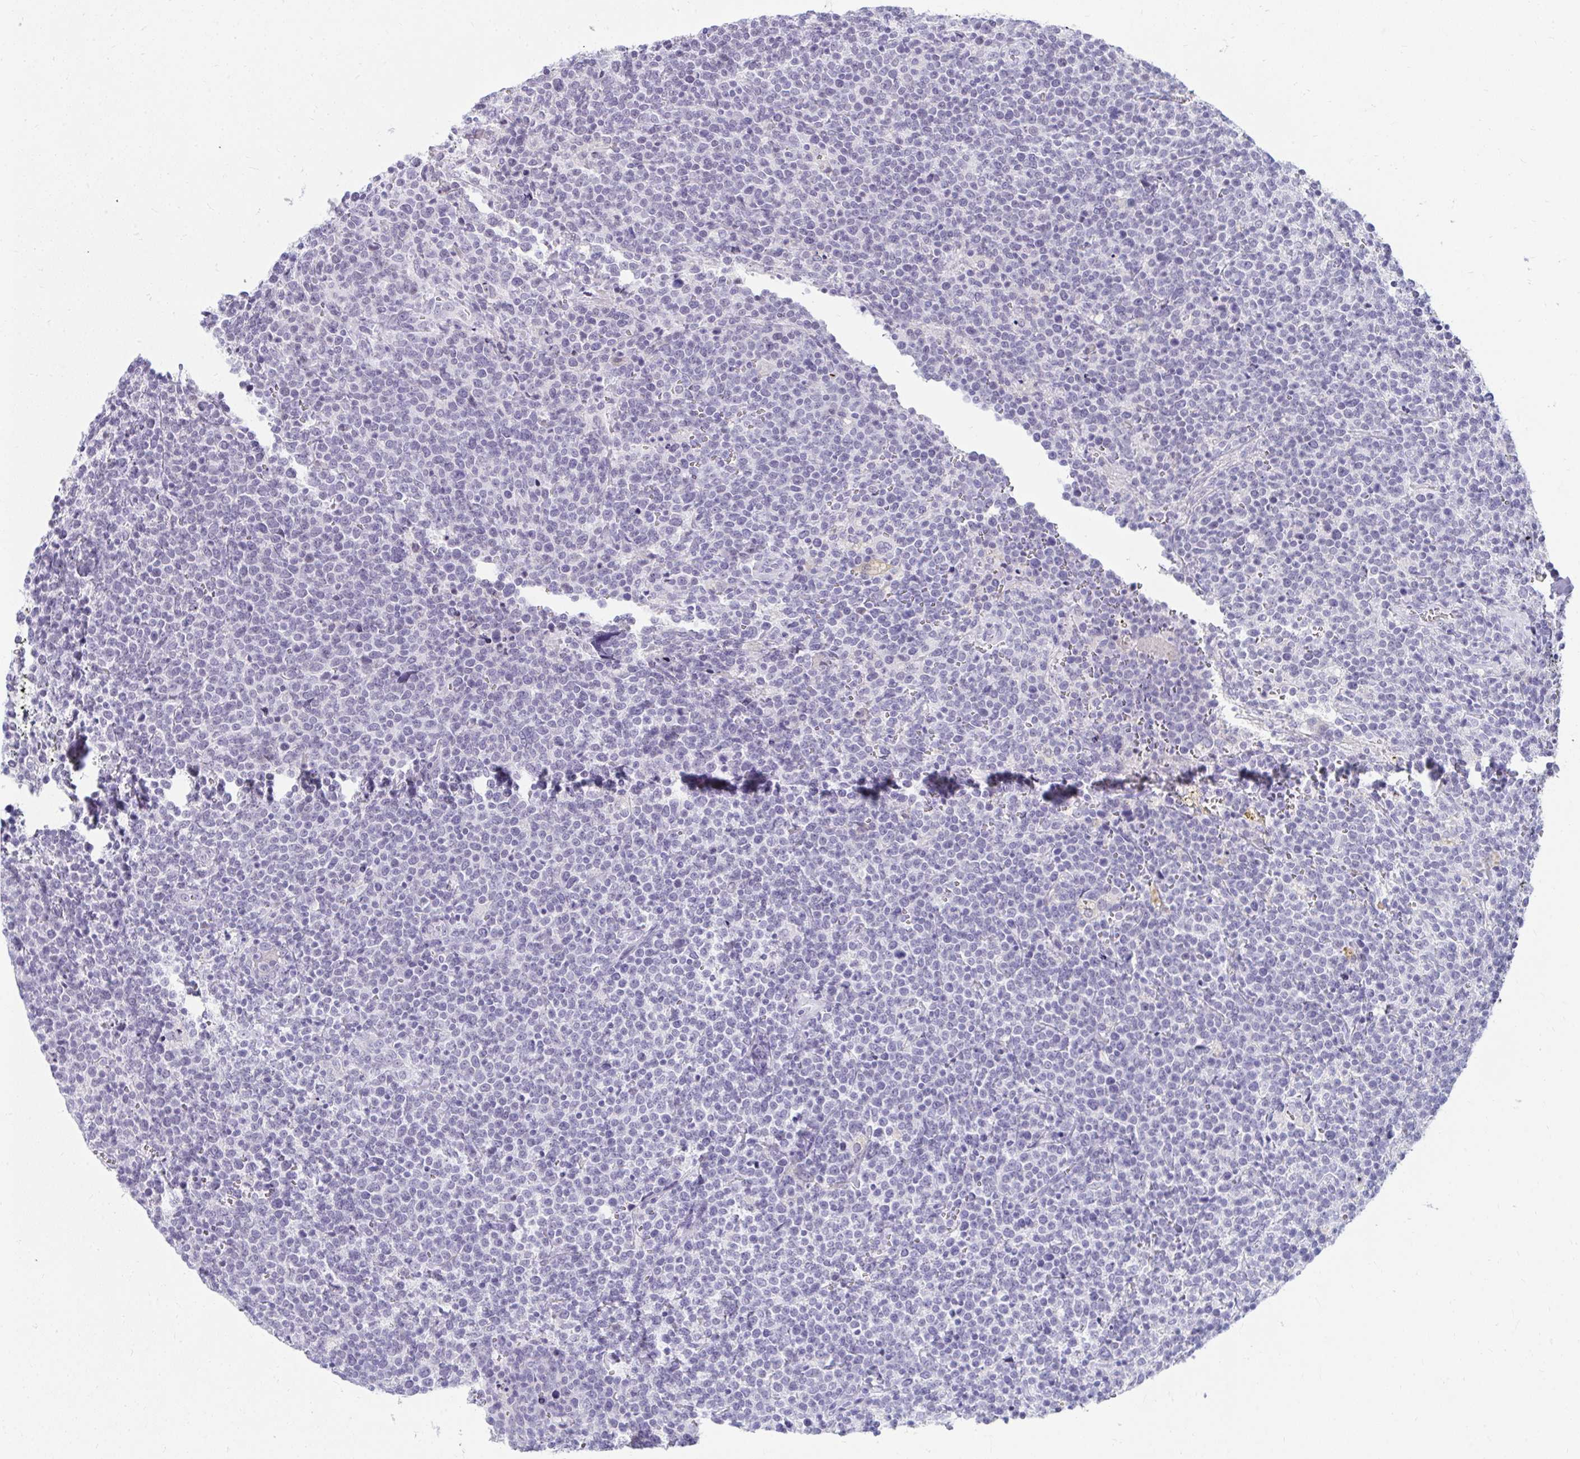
{"staining": {"intensity": "negative", "quantity": "none", "location": "none"}, "tissue": "lymphoma", "cell_type": "Tumor cells", "image_type": "cancer", "snomed": [{"axis": "morphology", "description": "Malignant lymphoma, non-Hodgkin's type, High grade"}, {"axis": "topography", "description": "Lymph node"}], "caption": "Tumor cells are negative for brown protein staining in malignant lymphoma, non-Hodgkin's type (high-grade).", "gene": "OR5F1", "patient": {"sex": "male", "age": 61}}